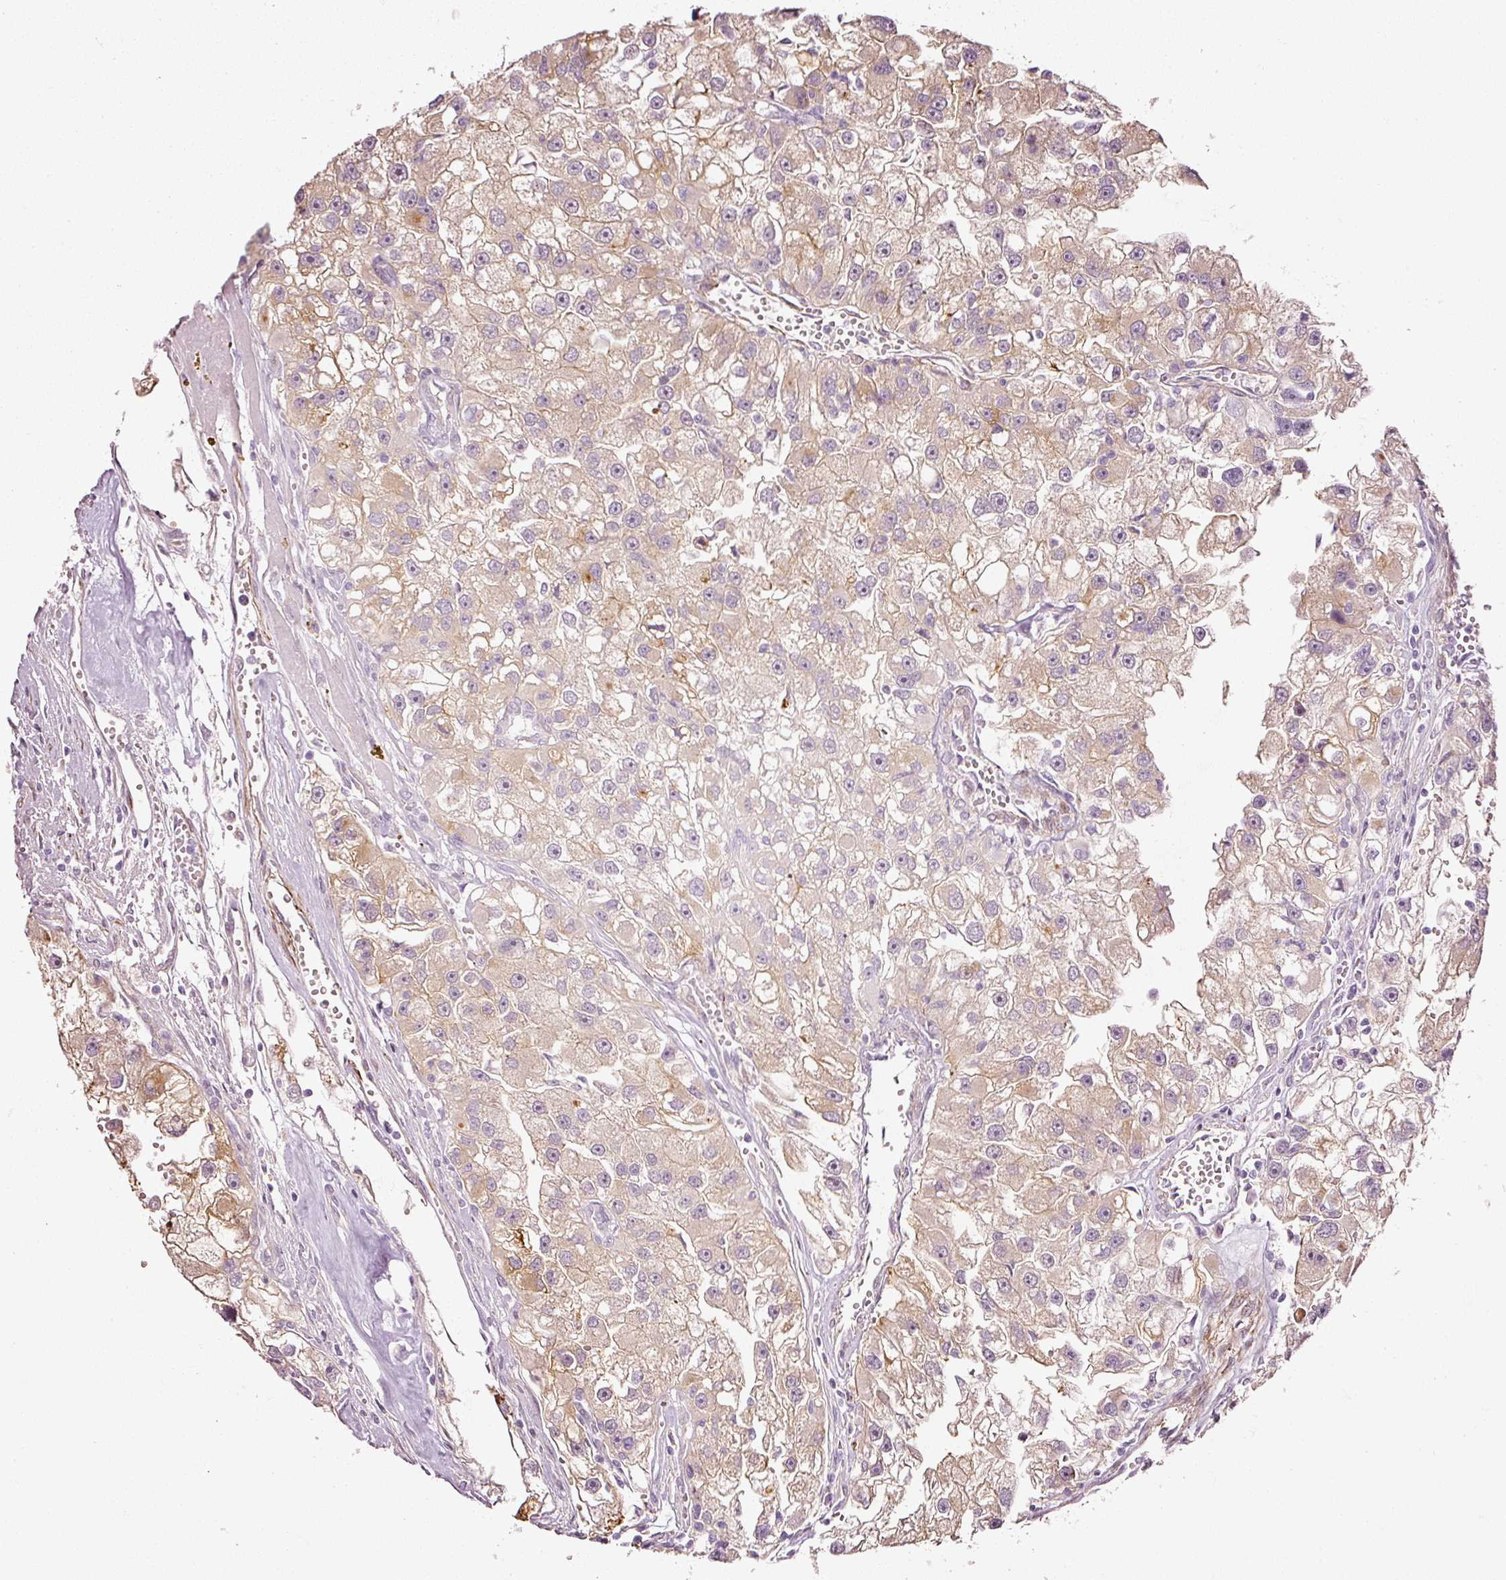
{"staining": {"intensity": "moderate", "quantity": ">75%", "location": "cytoplasmic/membranous"}, "tissue": "renal cancer", "cell_type": "Tumor cells", "image_type": "cancer", "snomed": [{"axis": "morphology", "description": "Adenocarcinoma, NOS"}, {"axis": "topography", "description": "Kidney"}], "caption": "Brown immunohistochemical staining in adenocarcinoma (renal) reveals moderate cytoplasmic/membranous staining in approximately >75% of tumor cells.", "gene": "TOGARAM1", "patient": {"sex": "male", "age": 63}}